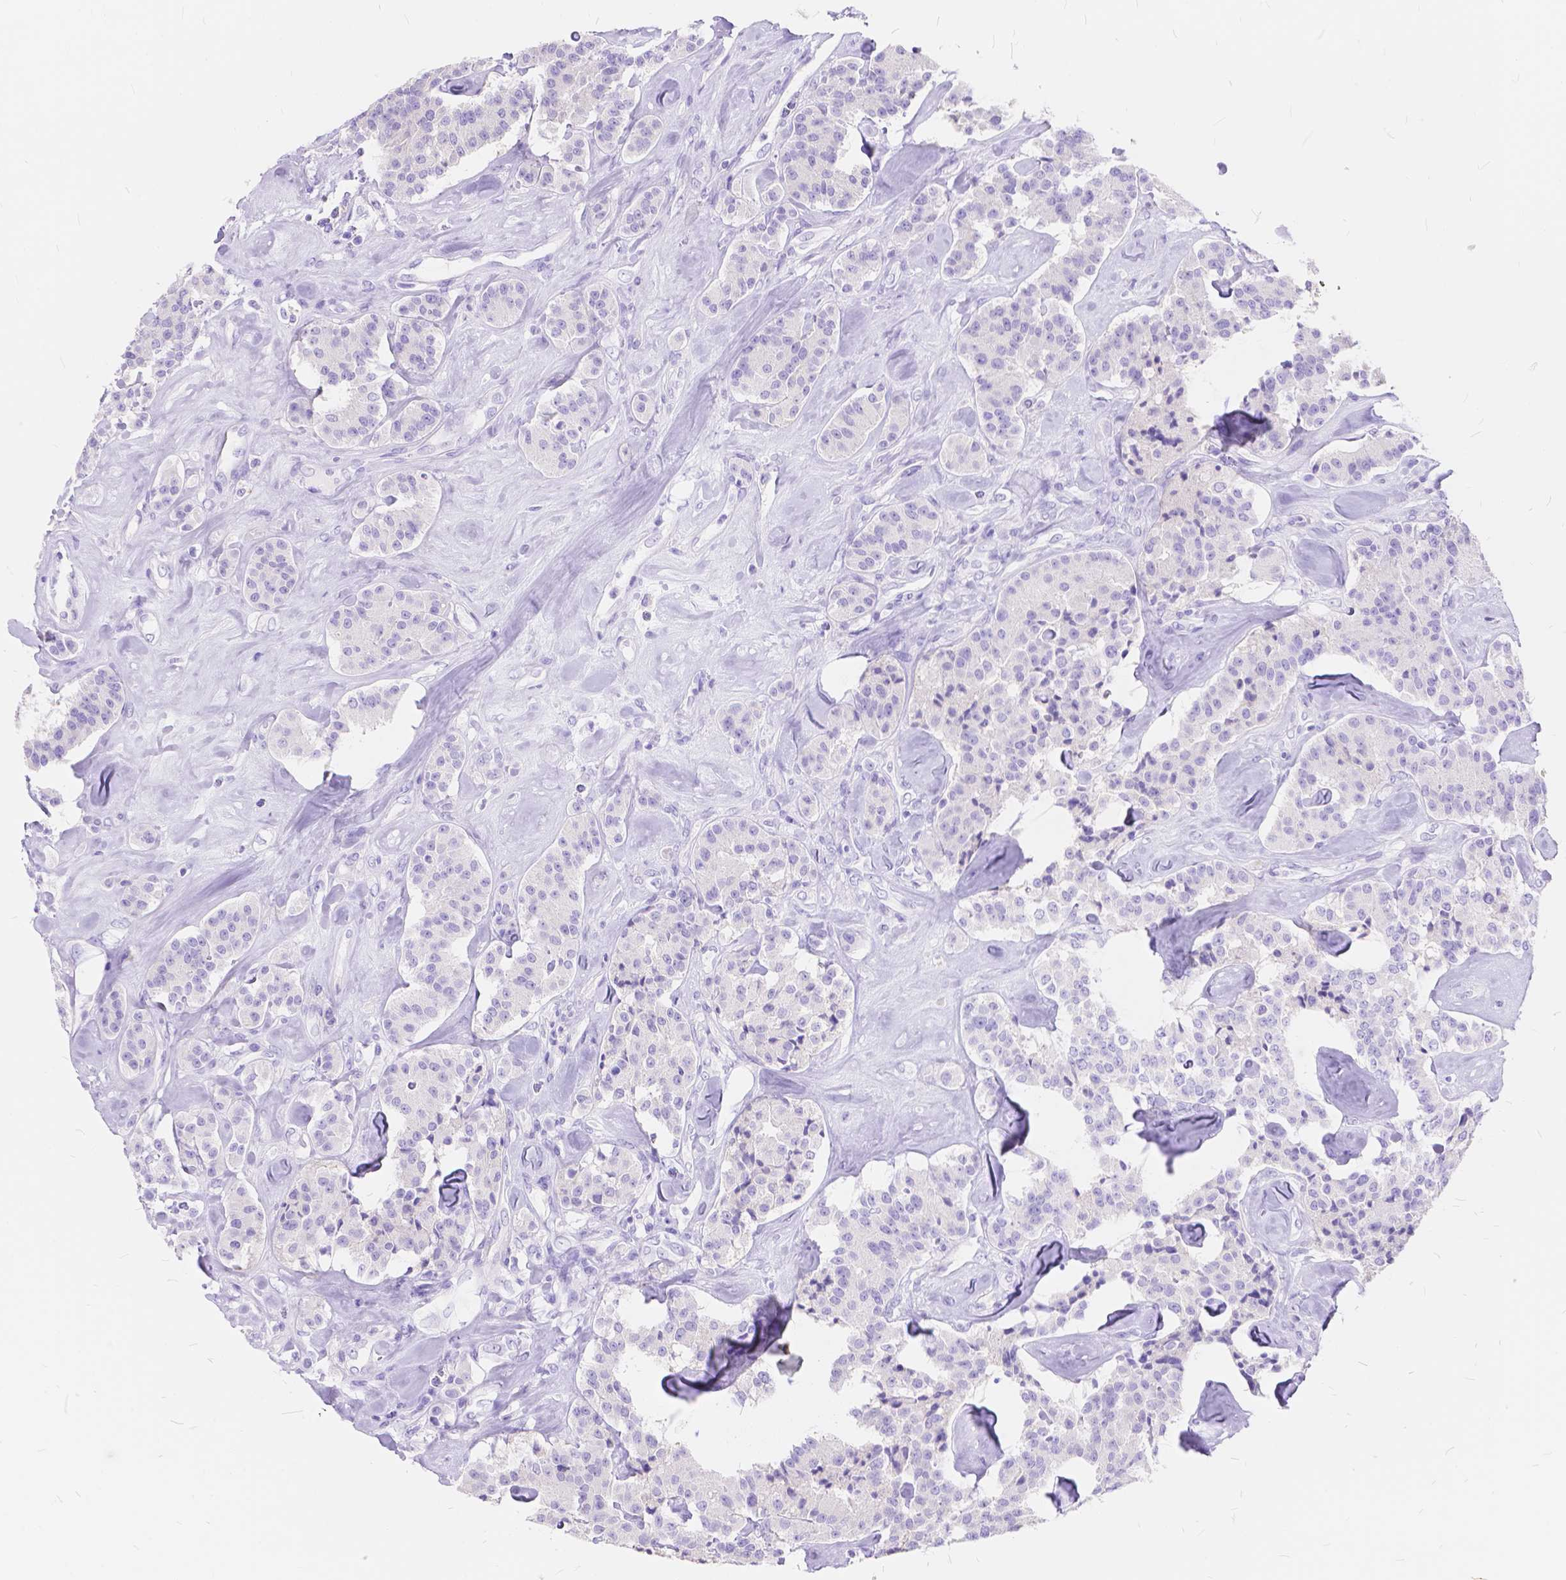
{"staining": {"intensity": "negative", "quantity": "none", "location": "none"}, "tissue": "carcinoid", "cell_type": "Tumor cells", "image_type": "cancer", "snomed": [{"axis": "morphology", "description": "Carcinoid, malignant, NOS"}, {"axis": "topography", "description": "Pancreas"}], "caption": "This photomicrograph is of carcinoid stained with IHC to label a protein in brown with the nuclei are counter-stained blue. There is no staining in tumor cells.", "gene": "FOXL2", "patient": {"sex": "male", "age": 41}}